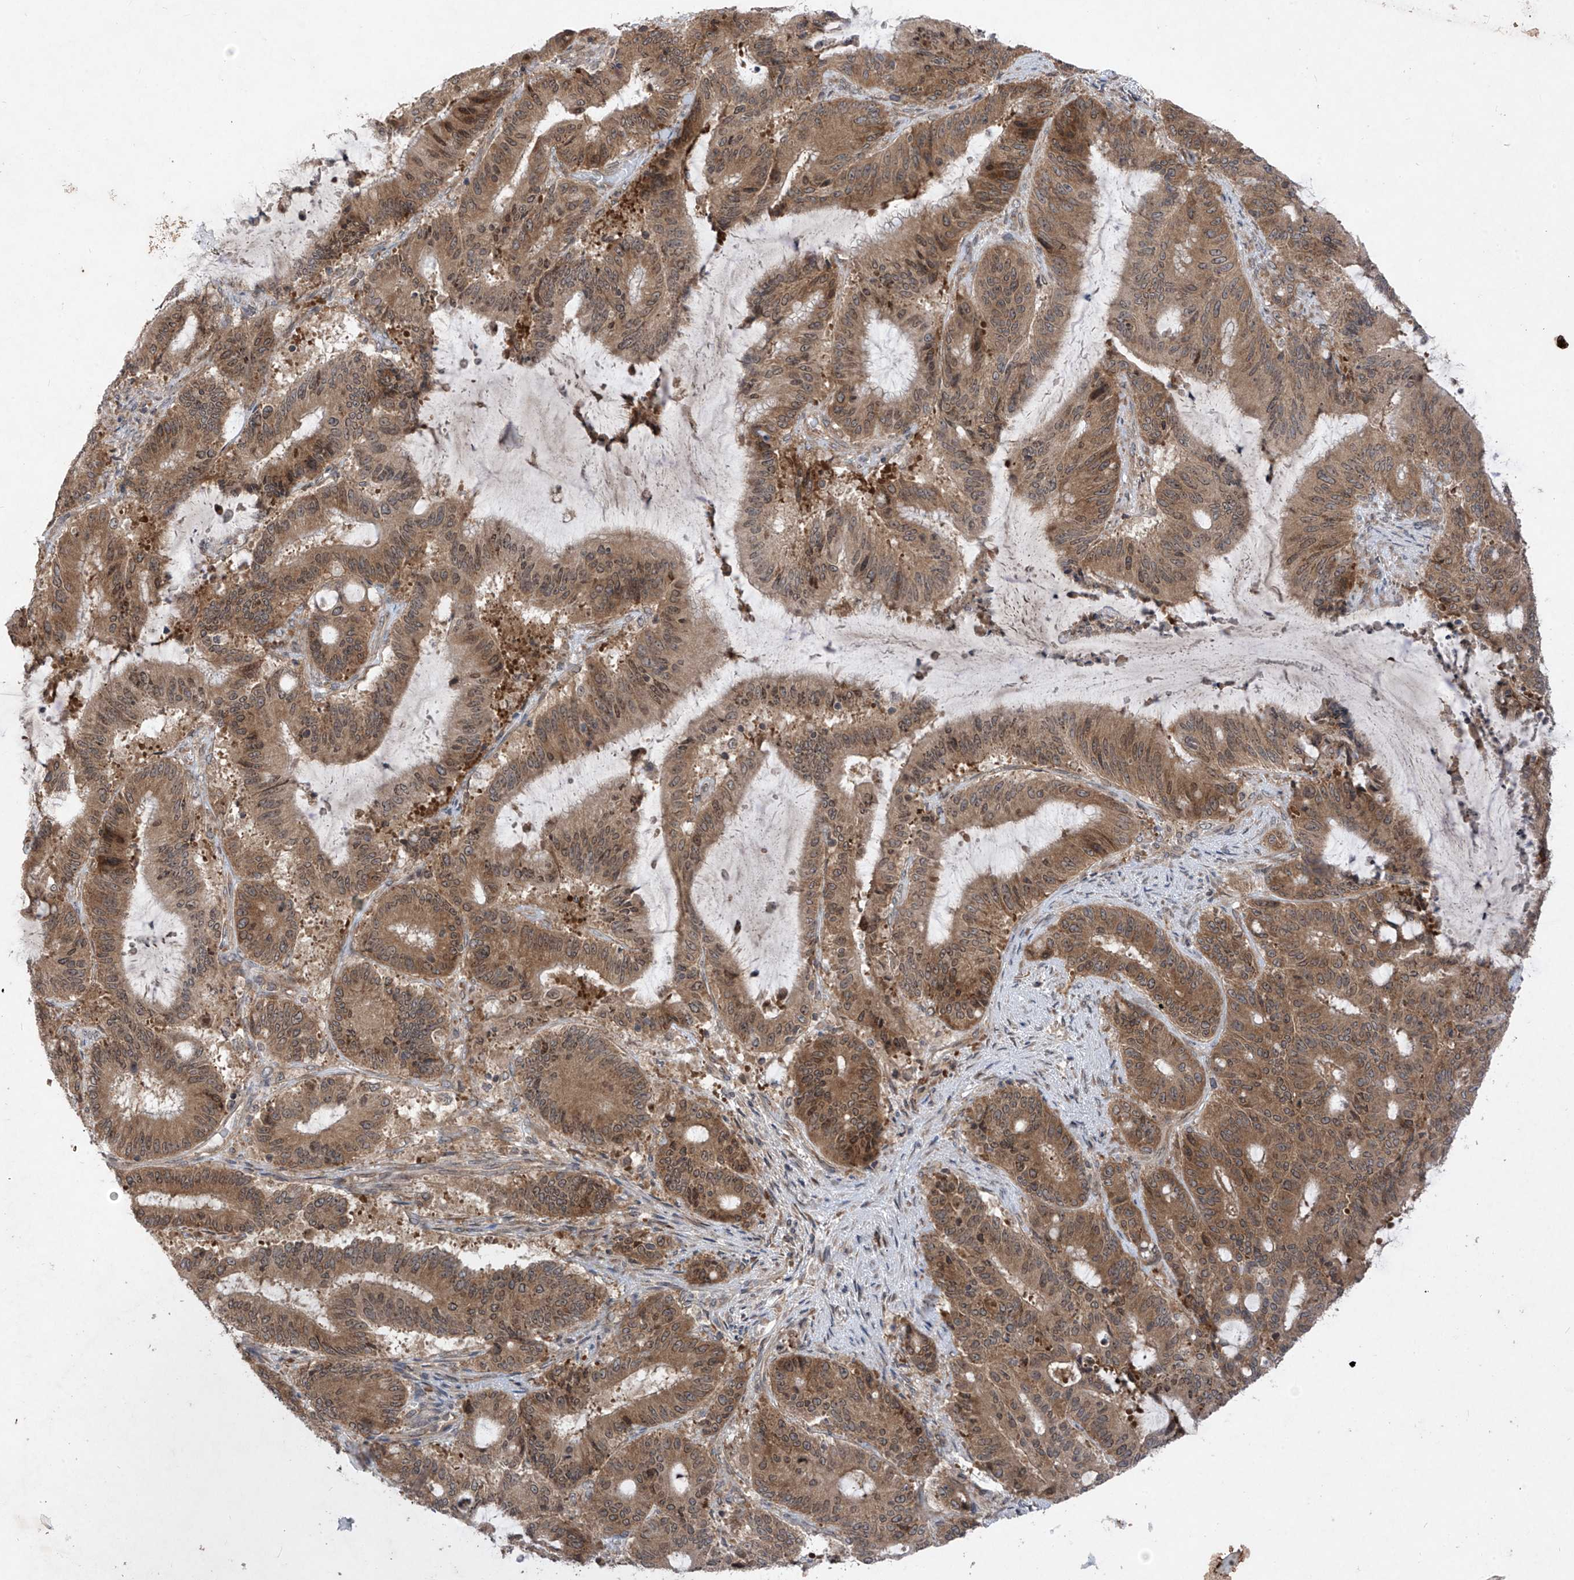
{"staining": {"intensity": "moderate", "quantity": ">75%", "location": "cytoplasmic/membranous"}, "tissue": "liver cancer", "cell_type": "Tumor cells", "image_type": "cancer", "snomed": [{"axis": "morphology", "description": "Normal tissue, NOS"}, {"axis": "morphology", "description": "Cholangiocarcinoma"}, {"axis": "topography", "description": "Liver"}, {"axis": "topography", "description": "Peripheral nerve tissue"}], "caption": "This is a photomicrograph of IHC staining of liver cancer (cholangiocarcinoma), which shows moderate staining in the cytoplasmic/membranous of tumor cells.", "gene": "RPL34", "patient": {"sex": "female", "age": 73}}